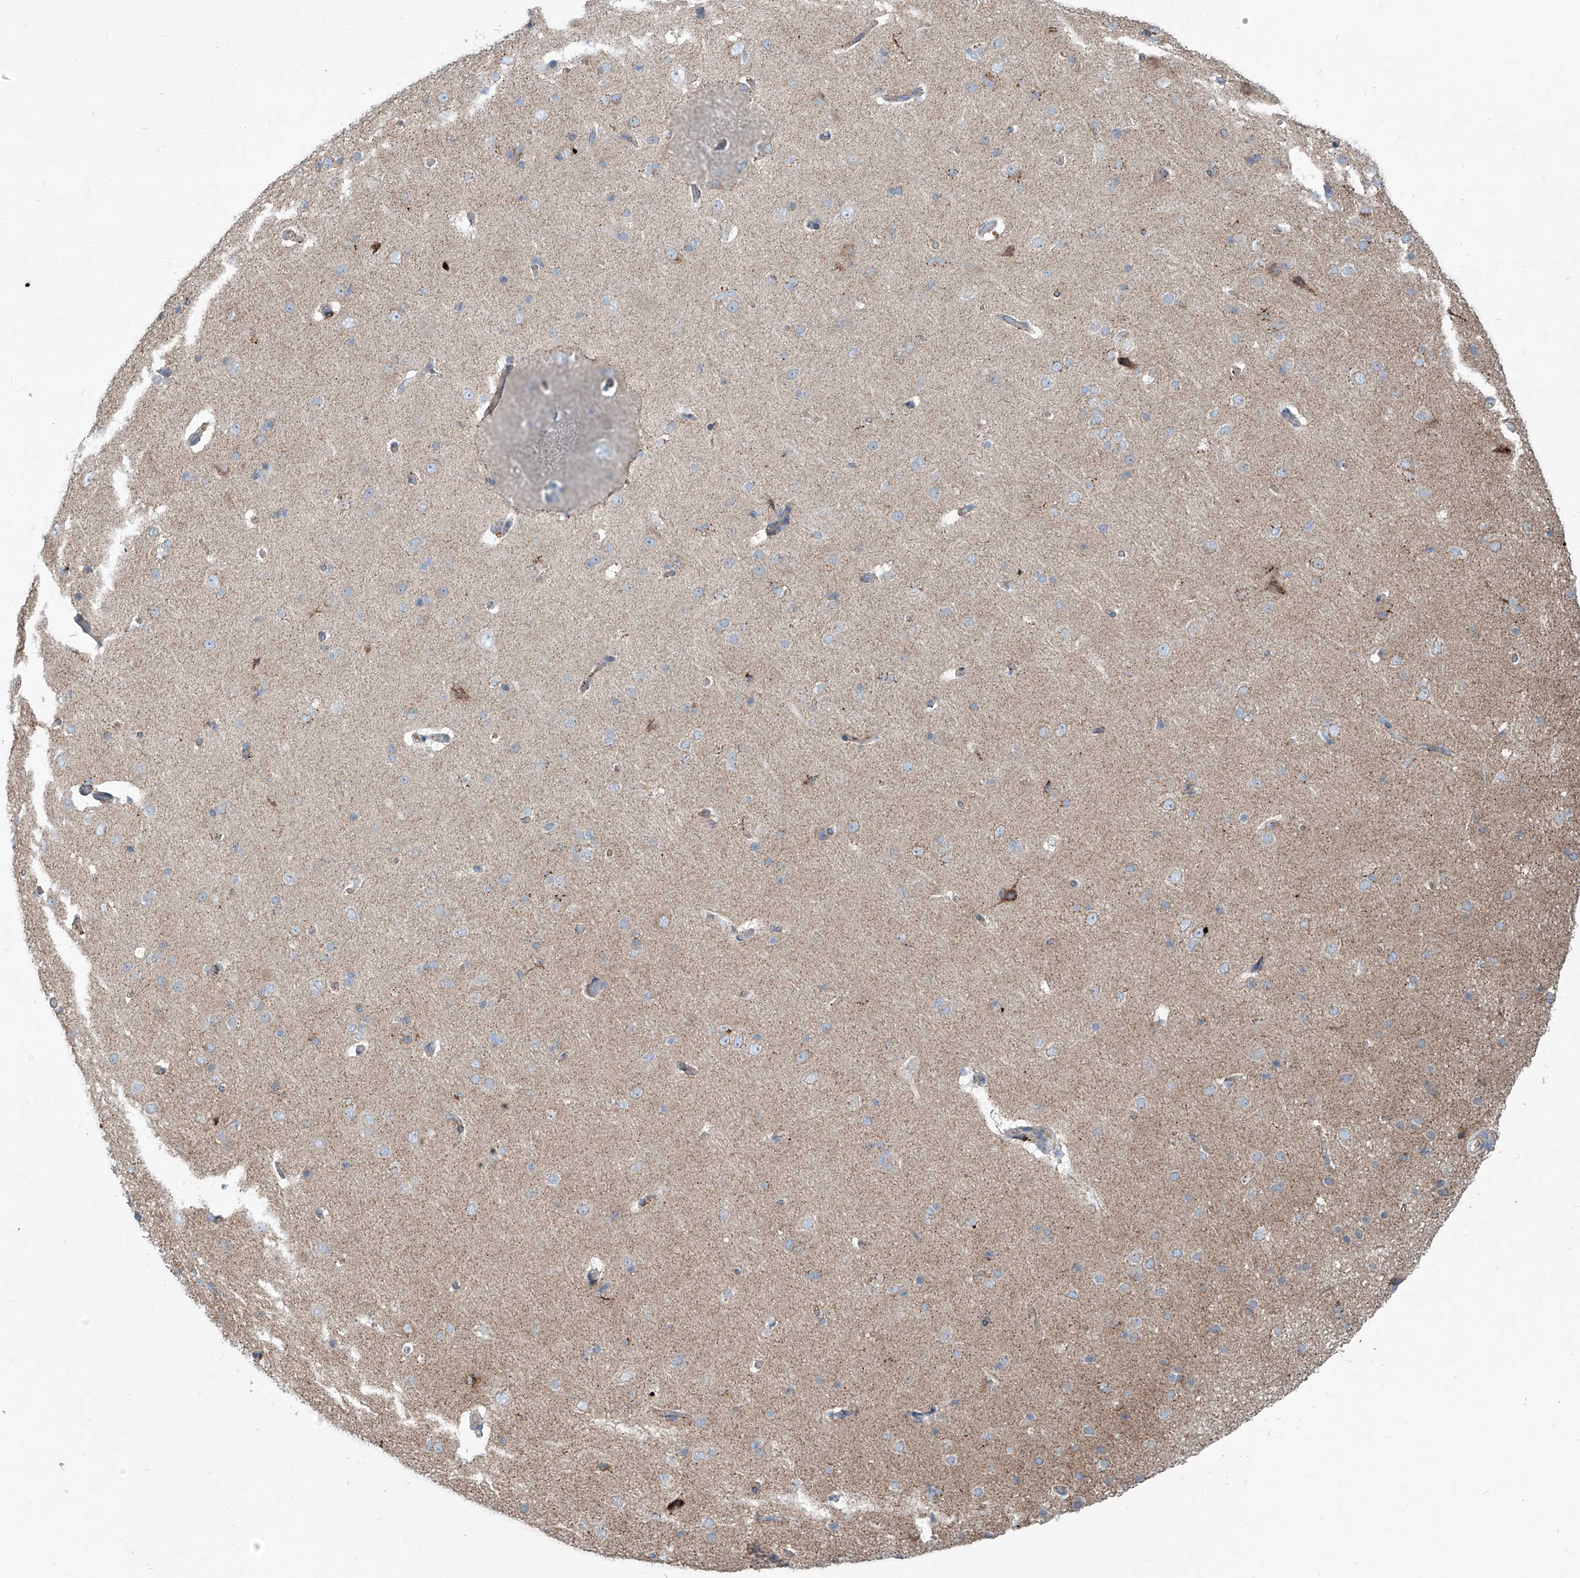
{"staining": {"intensity": "moderate", "quantity": "25%-75%", "location": "cytoplasmic/membranous"}, "tissue": "cerebral cortex", "cell_type": "Endothelial cells", "image_type": "normal", "snomed": [{"axis": "morphology", "description": "Normal tissue, NOS"}, {"axis": "topography", "description": "Cerebral cortex"}], "caption": "A brown stain shows moderate cytoplasmic/membranous expression of a protein in endothelial cells of normal cerebral cortex.", "gene": "CDH5", "patient": {"sex": "male", "age": 34}}